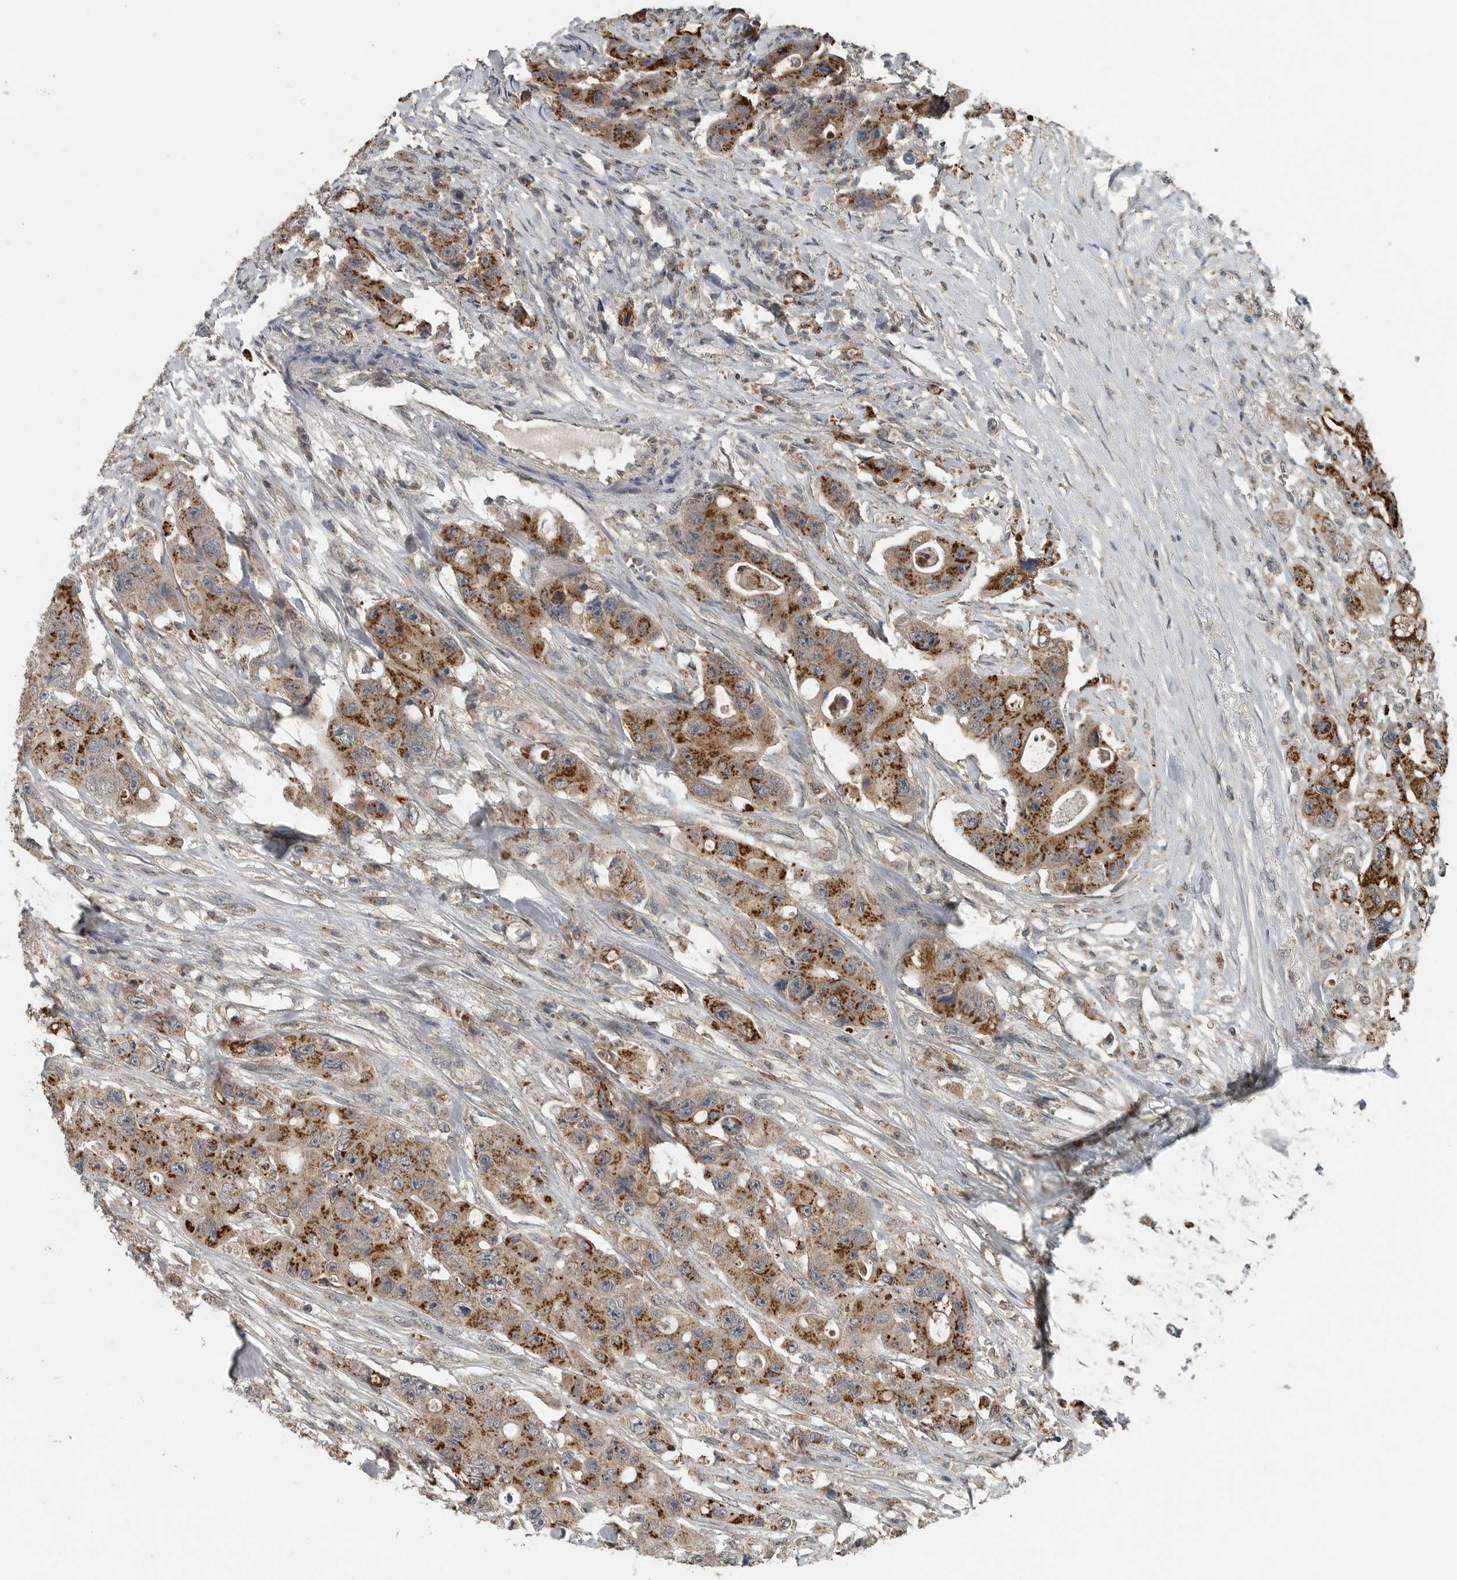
{"staining": {"intensity": "strong", "quantity": "25%-75%", "location": "cytoplasmic/membranous"}, "tissue": "colorectal cancer", "cell_type": "Tumor cells", "image_type": "cancer", "snomed": [{"axis": "morphology", "description": "Adenocarcinoma, NOS"}, {"axis": "topography", "description": "Colon"}], "caption": "IHC of human colorectal cancer demonstrates high levels of strong cytoplasmic/membranous staining in about 25%-75% of tumor cells.", "gene": "IL6ST", "patient": {"sex": "female", "age": 46}}